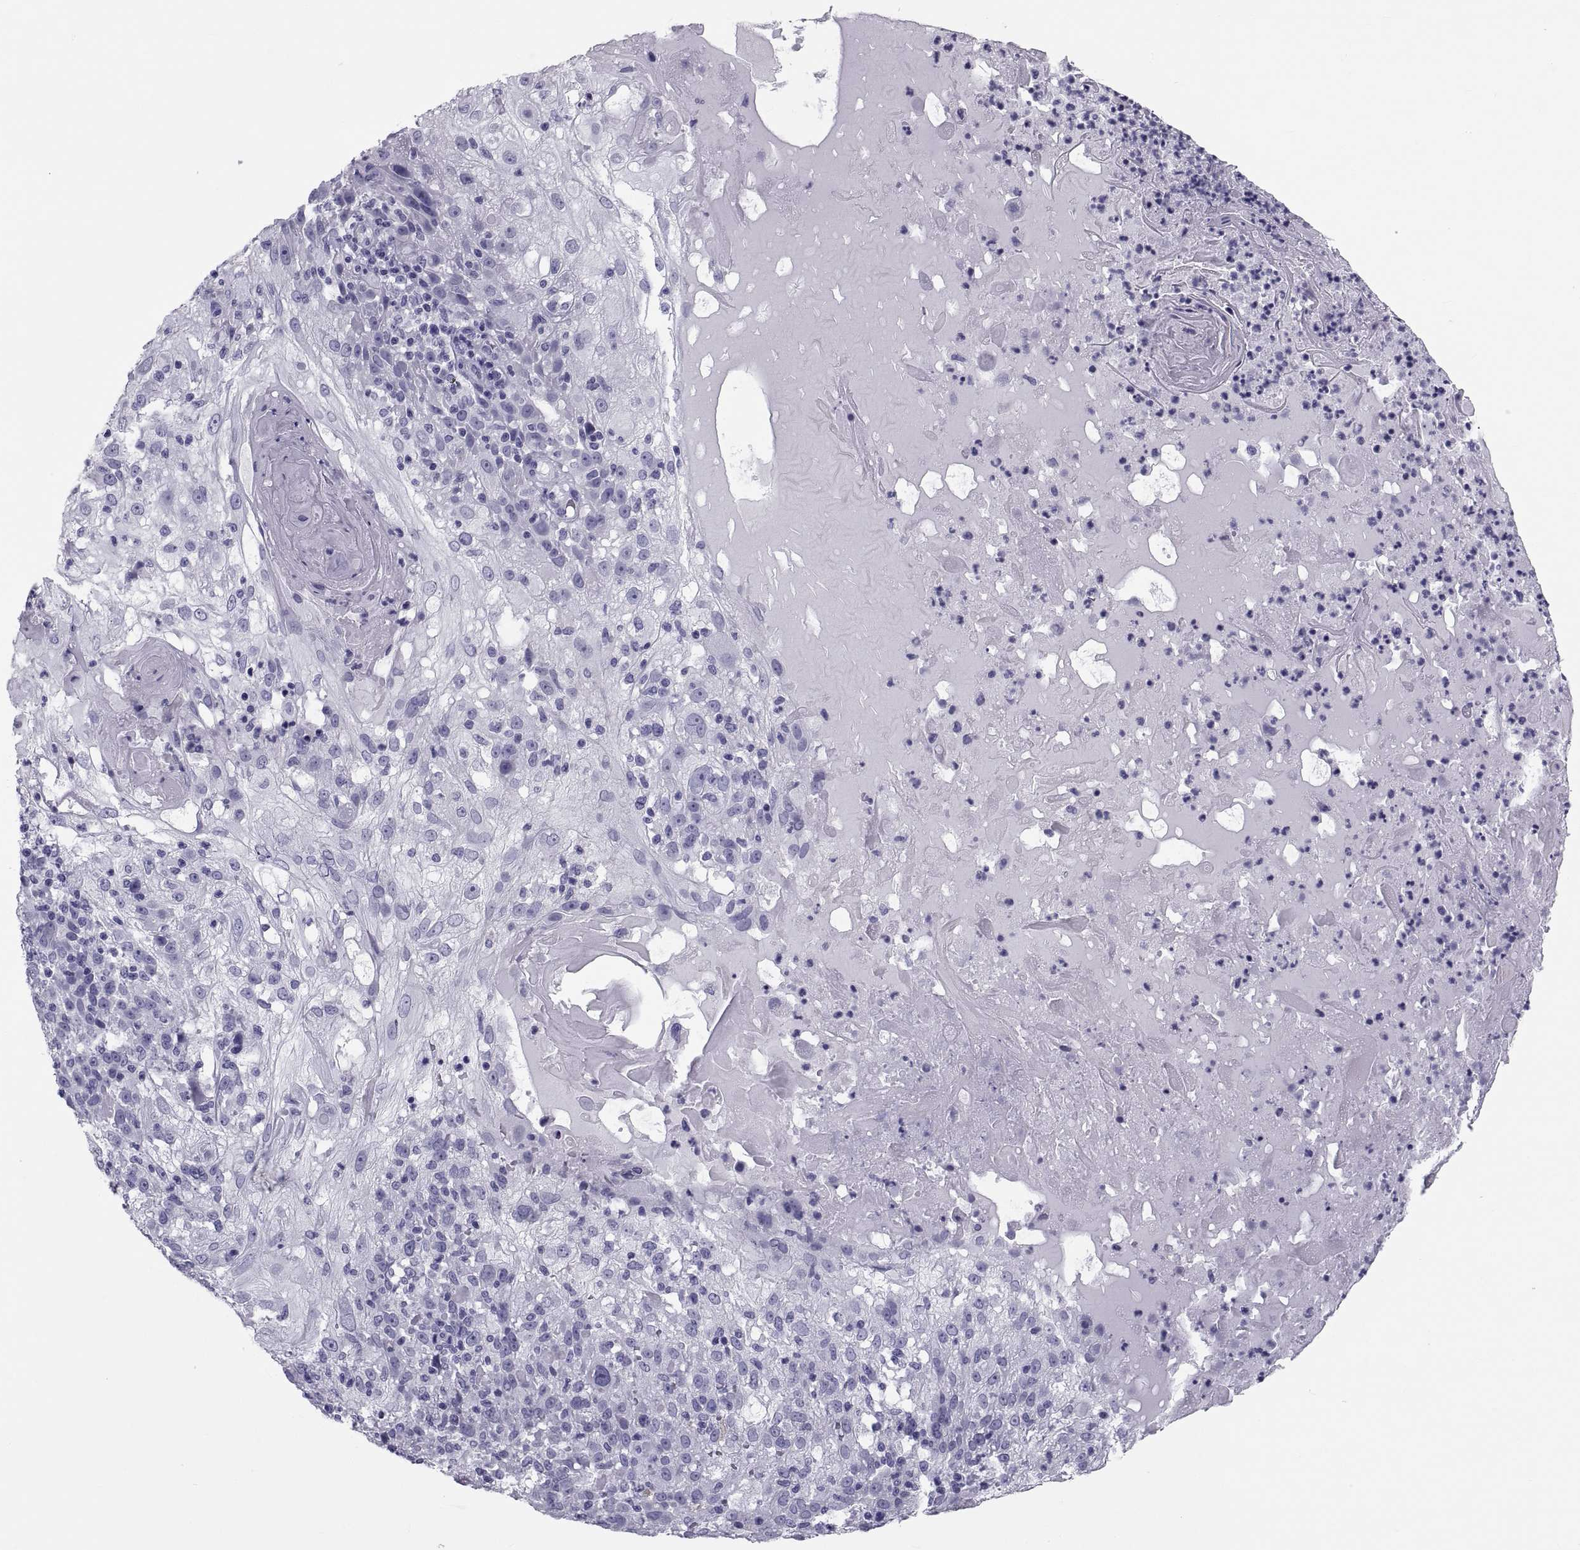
{"staining": {"intensity": "negative", "quantity": "none", "location": "none"}, "tissue": "skin cancer", "cell_type": "Tumor cells", "image_type": "cancer", "snomed": [{"axis": "morphology", "description": "Normal tissue, NOS"}, {"axis": "morphology", "description": "Squamous cell carcinoma, NOS"}, {"axis": "topography", "description": "Skin"}], "caption": "This is an IHC image of human skin squamous cell carcinoma. There is no staining in tumor cells.", "gene": "DEFB129", "patient": {"sex": "female", "age": 83}}